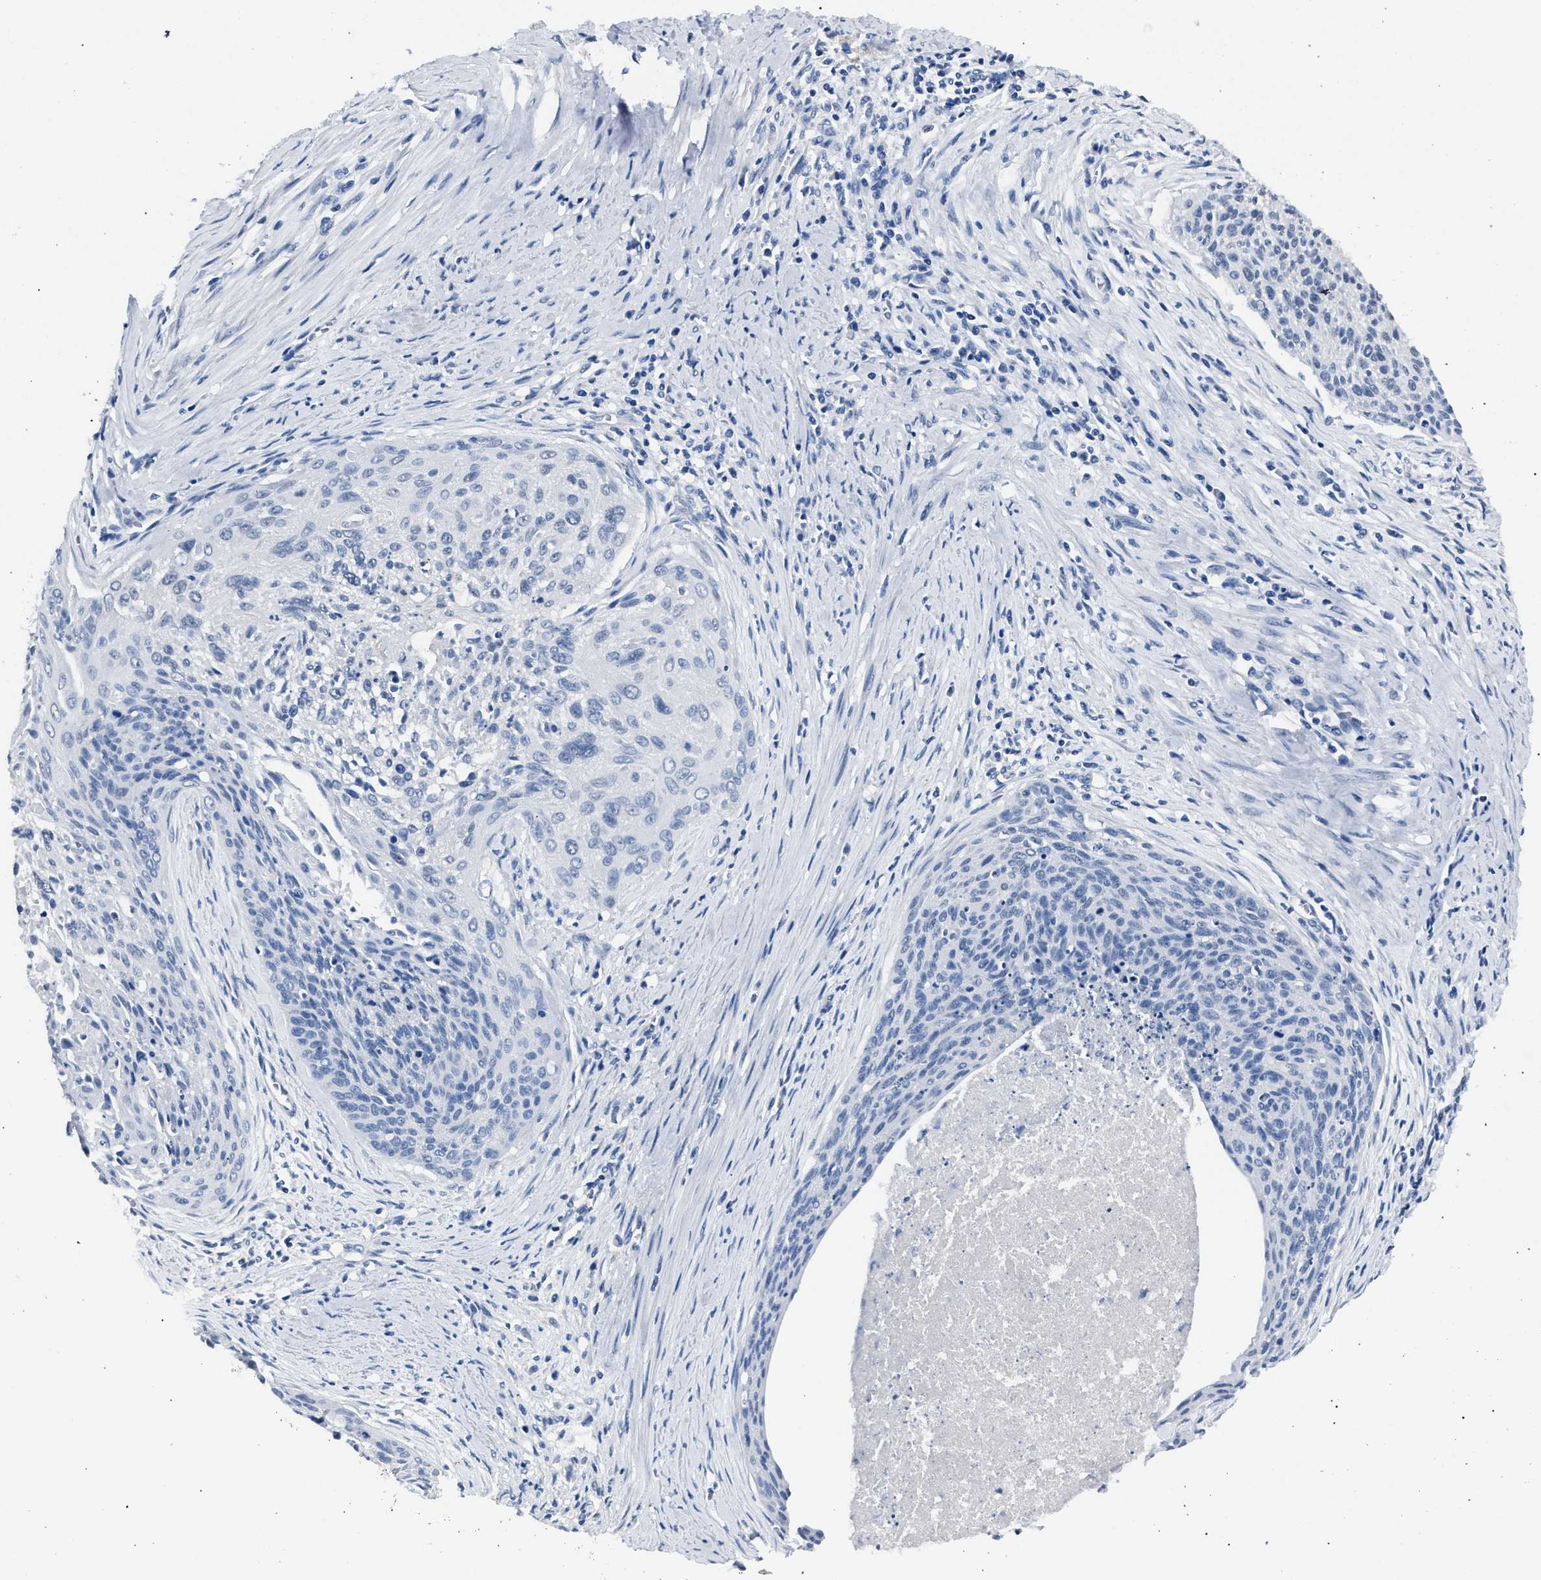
{"staining": {"intensity": "negative", "quantity": "none", "location": "none"}, "tissue": "cervical cancer", "cell_type": "Tumor cells", "image_type": "cancer", "snomed": [{"axis": "morphology", "description": "Squamous cell carcinoma, NOS"}, {"axis": "topography", "description": "Cervix"}], "caption": "Tumor cells show no significant protein expression in cervical cancer.", "gene": "CRYZ", "patient": {"sex": "female", "age": 55}}